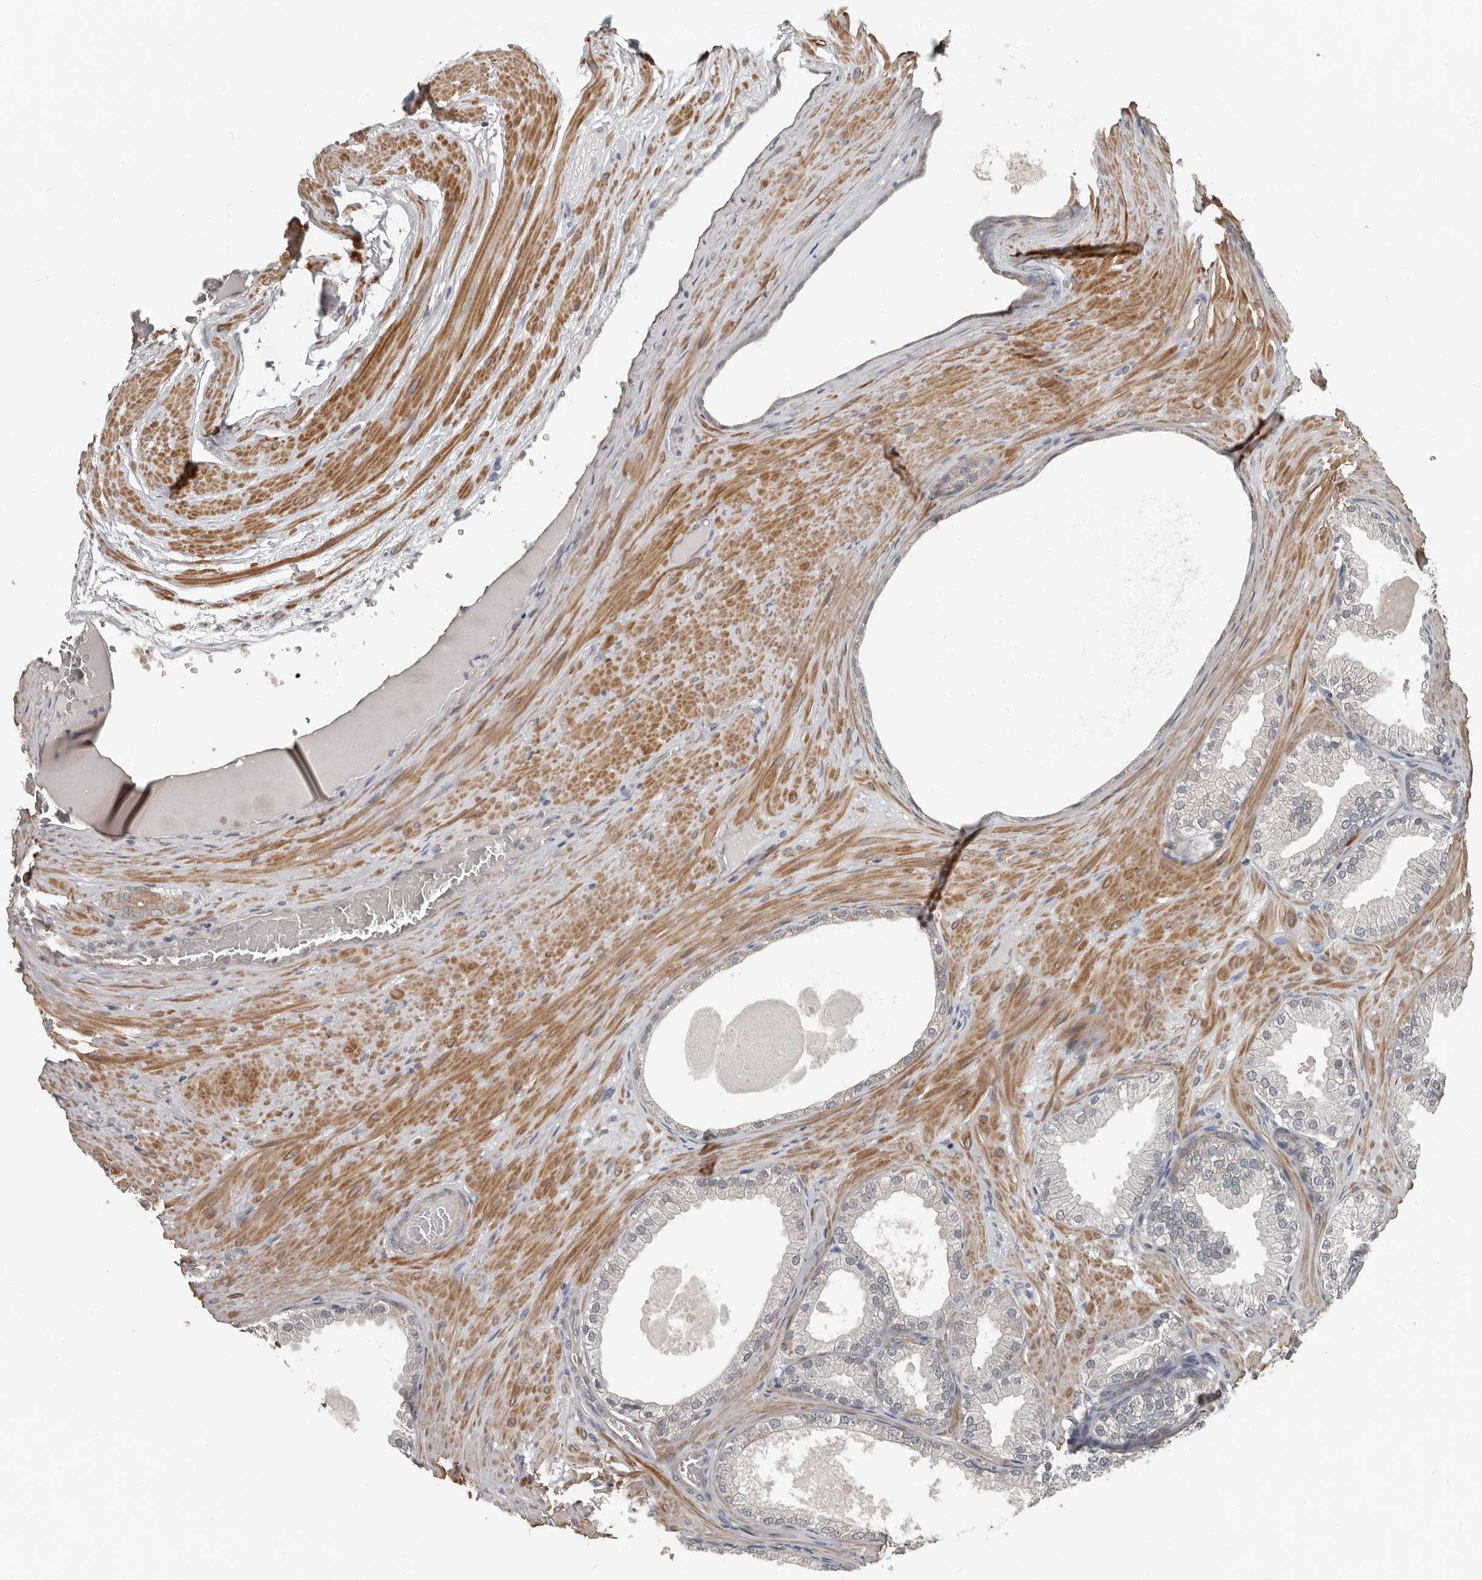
{"staining": {"intensity": "negative", "quantity": "none", "location": "none"}, "tissue": "prostate cancer", "cell_type": "Tumor cells", "image_type": "cancer", "snomed": [{"axis": "morphology", "description": "Adenocarcinoma, Low grade"}, {"axis": "topography", "description": "Prostate"}], "caption": "Prostate cancer (low-grade adenocarcinoma) was stained to show a protein in brown. There is no significant staining in tumor cells.", "gene": "AKNAD1", "patient": {"sex": "male", "age": 63}}